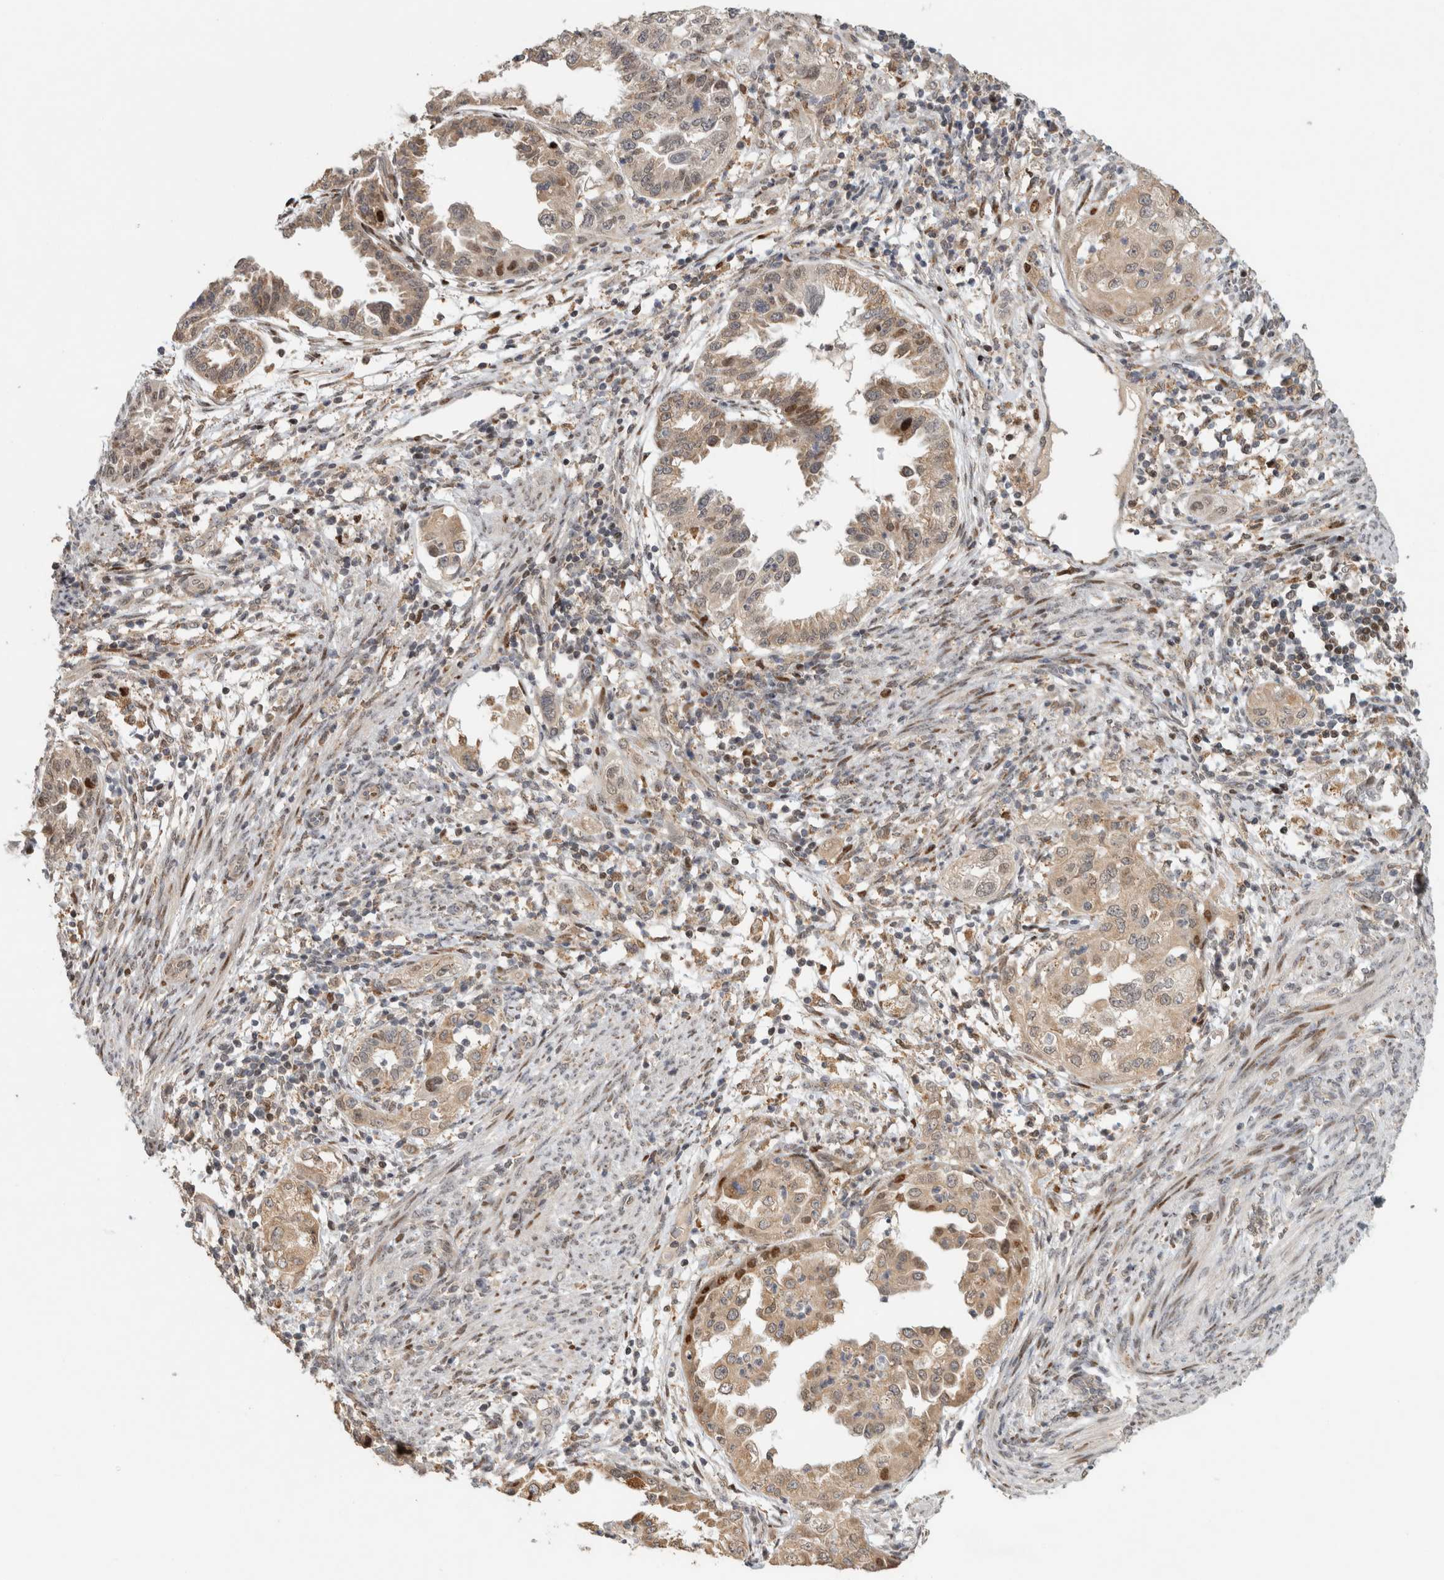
{"staining": {"intensity": "strong", "quantity": "<25%", "location": "nuclear"}, "tissue": "endometrial cancer", "cell_type": "Tumor cells", "image_type": "cancer", "snomed": [{"axis": "morphology", "description": "Adenocarcinoma, NOS"}, {"axis": "topography", "description": "Endometrium"}], "caption": "Human endometrial cancer stained for a protein (brown) demonstrates strong nuclear positive expression in about <25% of tumor cells.", "gene": "C8orf58", "patient": {"sex": "female", "age": 85}}